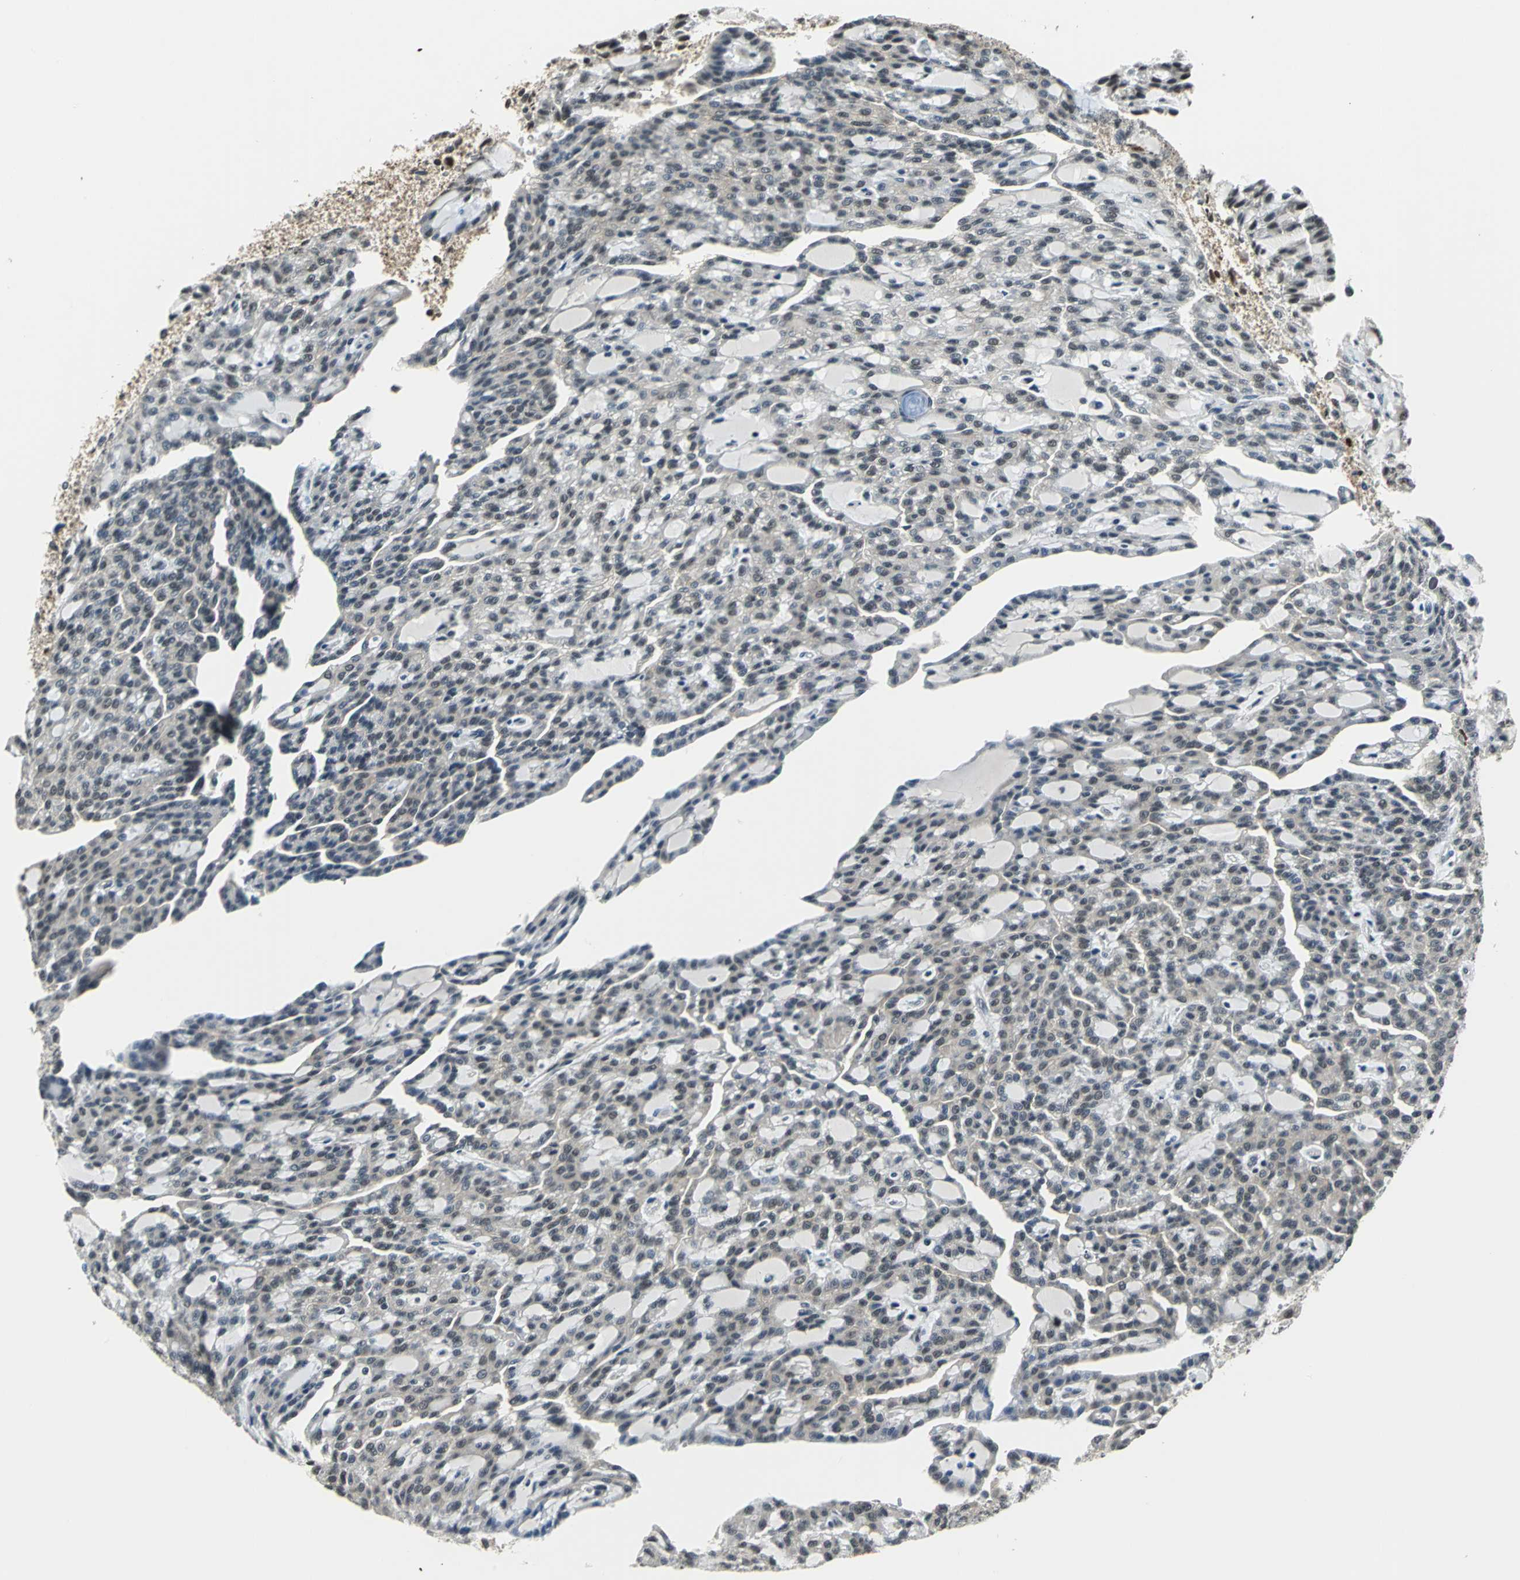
{"staining": {"intensity": "moderate", "quantity": "25%-75%", "location": "cytoplasmic/membranous,nuclear"}, "tissue": "renal cancer", "cell_type": "Tumor cells", "image_type": "cancer", "snomed": [{"axis": "morphology", "description": "Adenocarcinoma, NOS"}, {"axis": "topography", "description": "Kidney"}], "caption": "Immunohistochemical staining of renal adenocarcinoma demonstrates moderate cytoplasmic/membranous and nuclear protein expression in about 25%-75% of tumor cells.", "gene": "RBM14", "patient": {"sex": "male", "age": 63}}